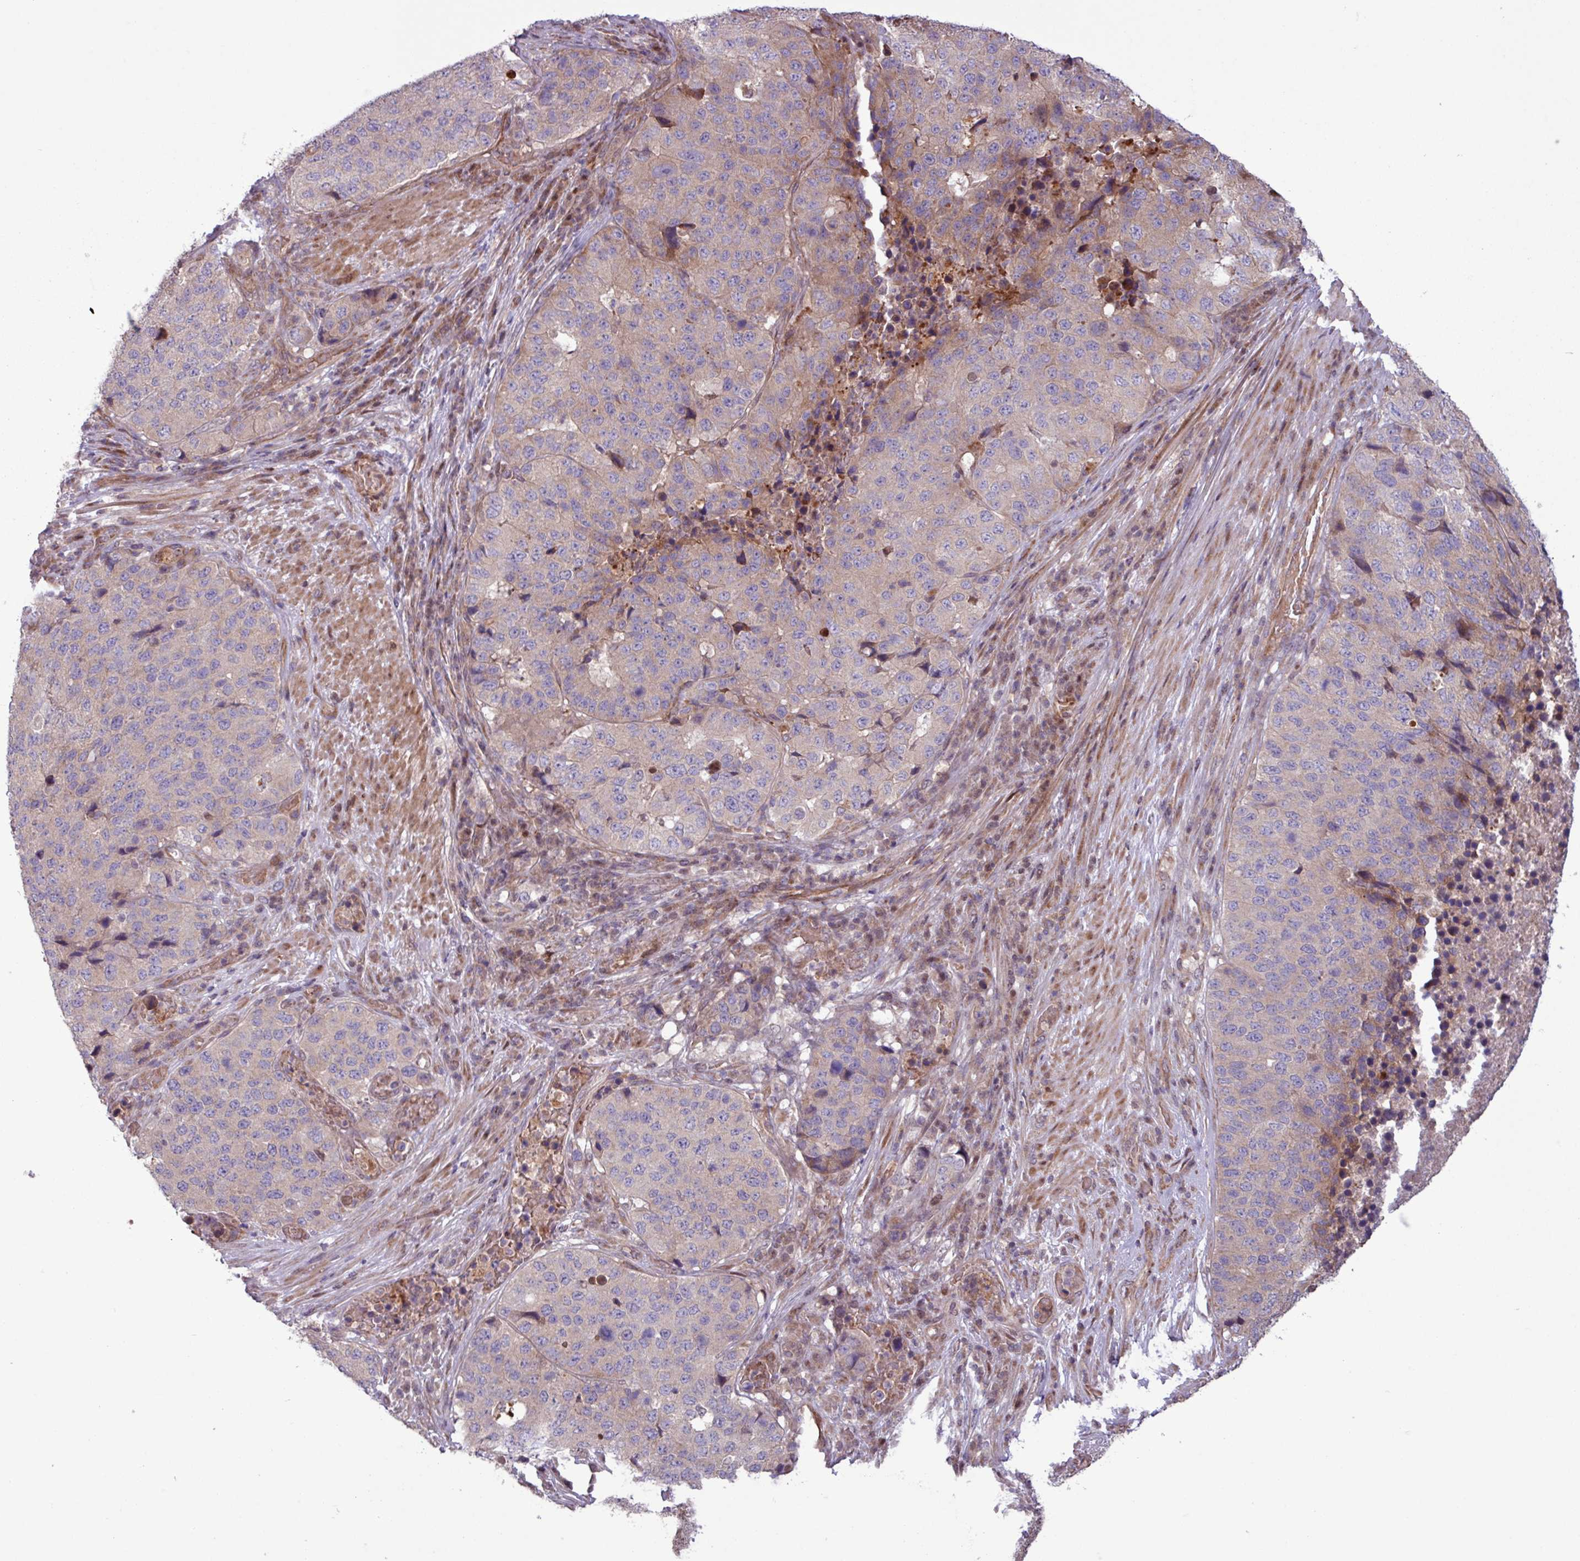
{"staining": {"intensity": "moderate", "quantity": "<25%", "location": "cytoplasmic/membranous"}, "tissue": "stomach cancer", "cell_type": "Tumor cells", "image_type": "cancer", "snomed": [{"axis": "morphology", "description": "Adenocarcinoma, NOS"}, {"axis": "topography", "description": "Stomach"}], "caption": "Stomach adenocarcinoma stained with a brown dye displays moderate cytoplasmic/membranous positive positivity in approximately <25% of tumor cells.", "gene": "PDPR", "patient": {"sex": "male", "age": 71}}